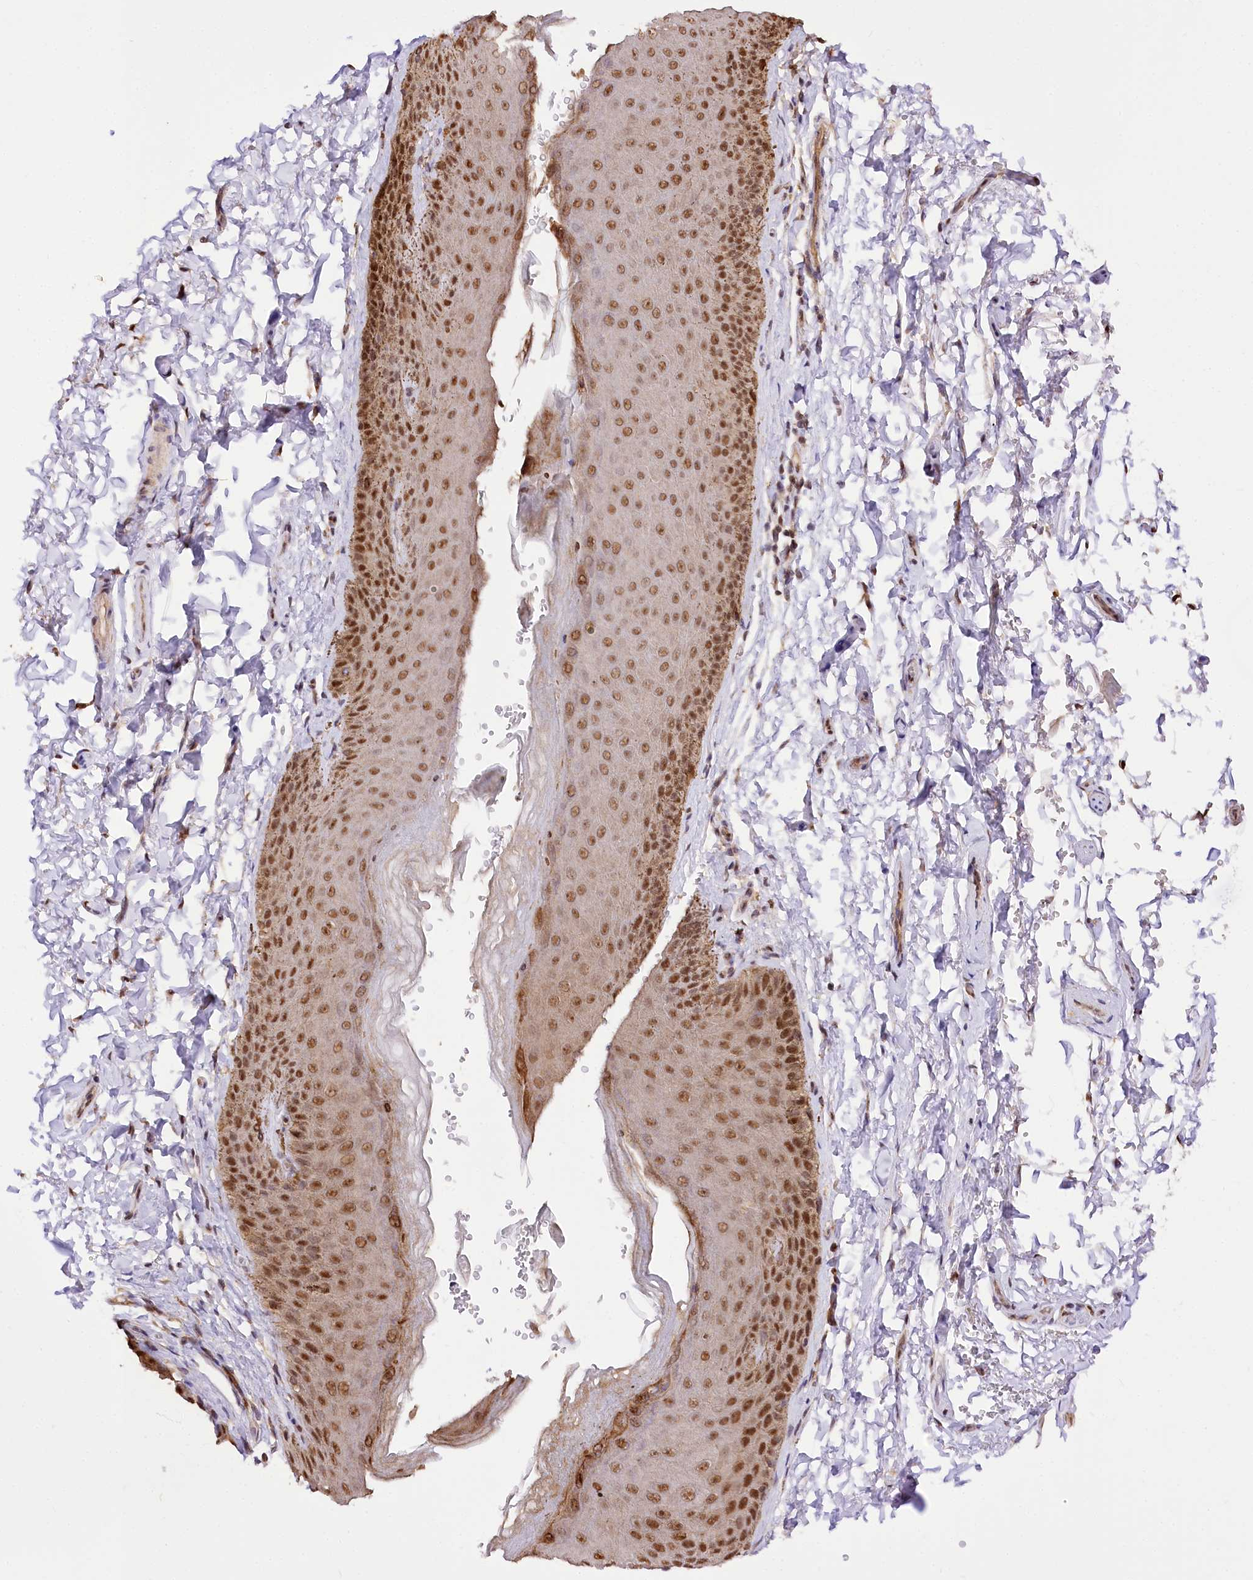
{"staining": {"intensity": "strong", "quantity": ">75%", "location": "cytoplasmic/membranous,nuclear"}, "tissue": "skin", "cell_type": "Epidermal cells", "image_type": "normal", "snomed": [{"axis": "morphology", "description": "Normal tissue, NOS"}, {"axis": "topography", "description": "Anal"}], "caption": "Immunohistochemistry (IHC) of benign human skin exhibits high levels of strong cytoplasmic/membranous,nuclear expression in about >75% of epidermal cells. (Stains: DAB in brown, nuclei in blue, Microscopy: brightfield microscopy at high magnification).", "gene": "GNL3L", "patient": {"sex": "male", "age": 44}}